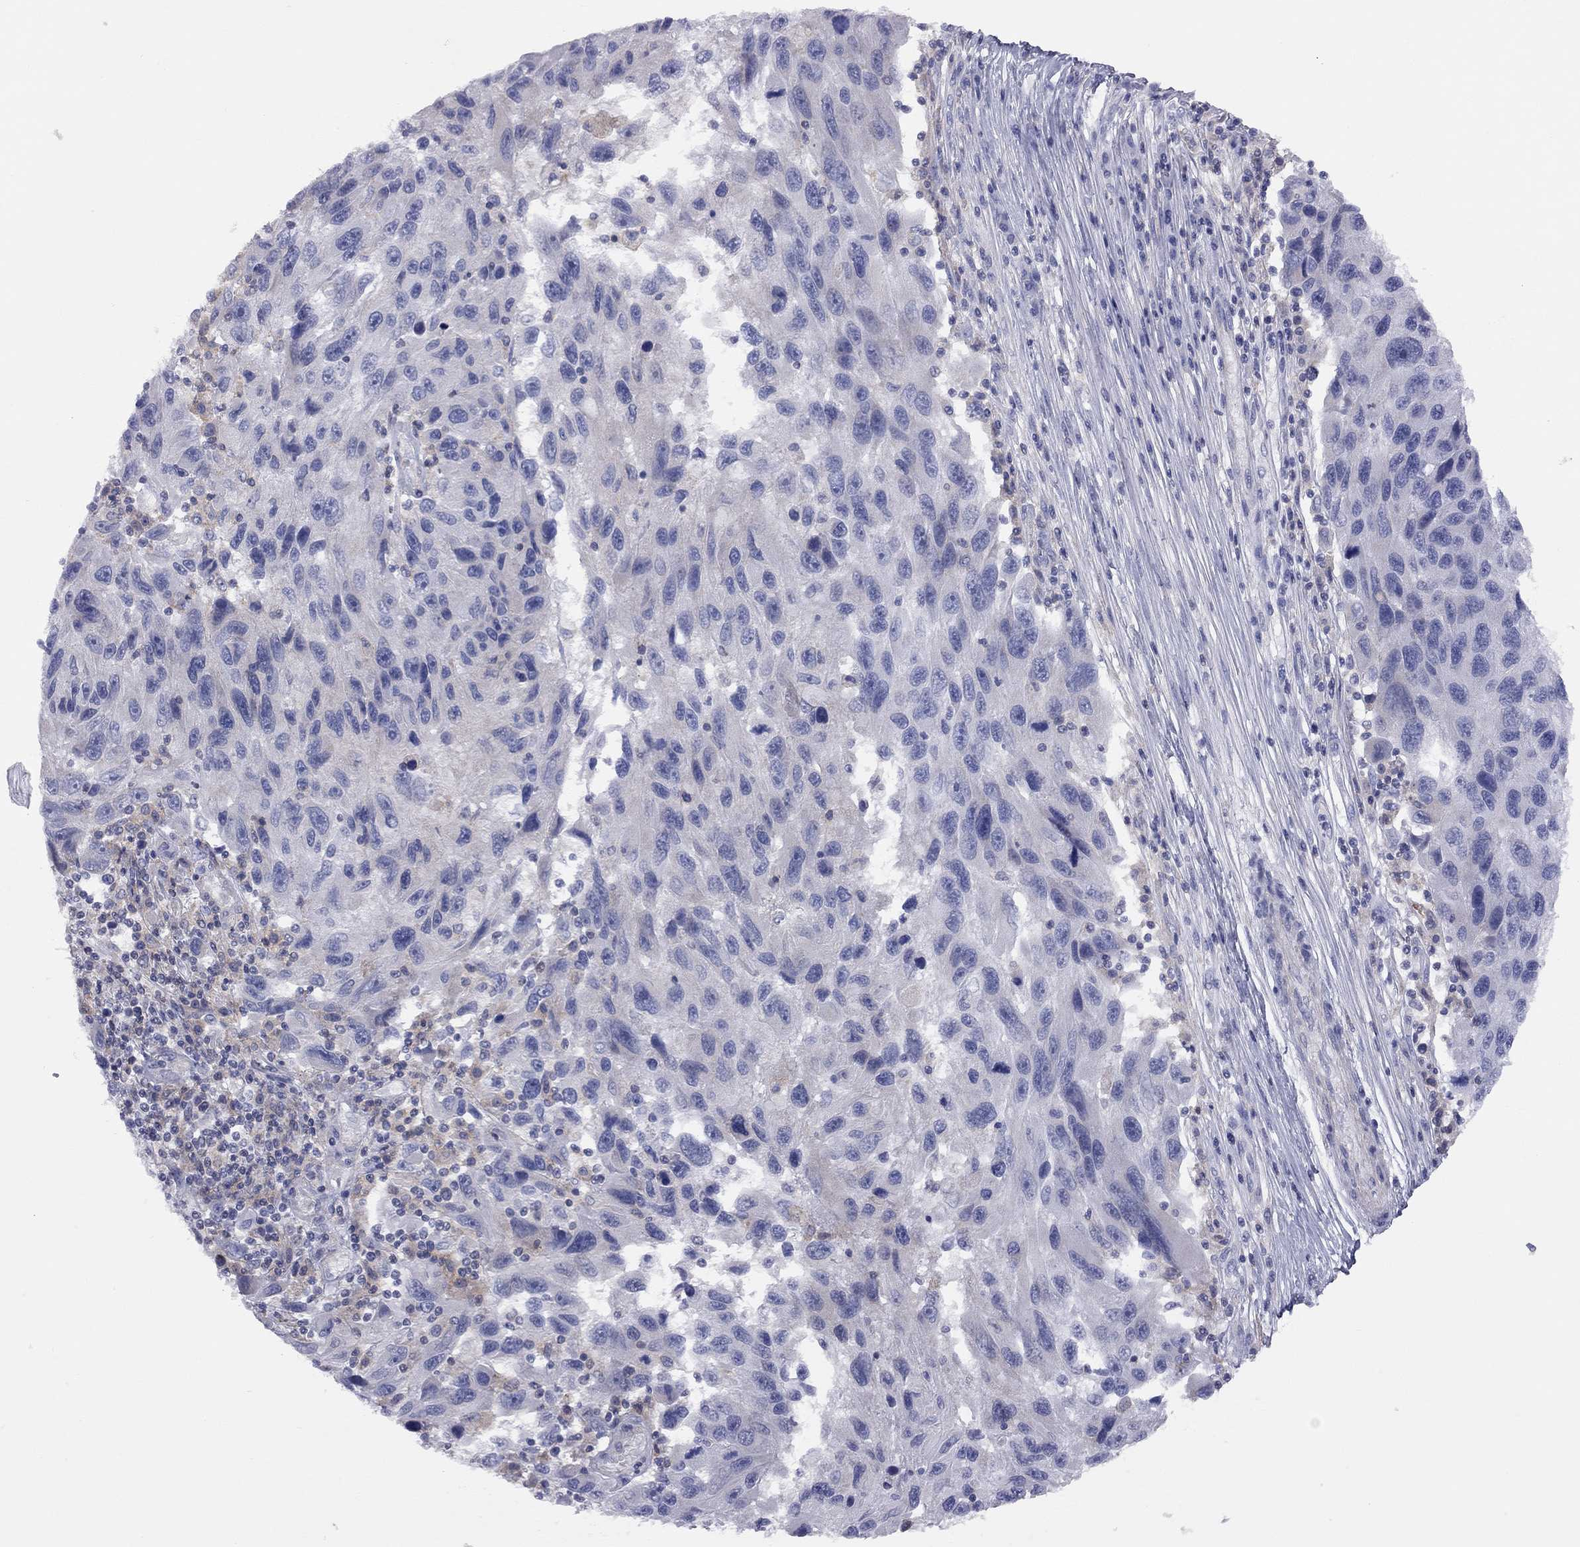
{"staining": {"intensity": "weak", "quantity": "<25%", "location": "cytoplasmic/membranous"}, "tissue": "melanoma", "cell_type": "Tumor cells", "image_type": "cancer", "snomed": [{"axis": "morphology", "description": "Malignant melanoma, NOS"}, {"axis": "topography", "description": "Skin"}], "caption": "A high-resolution image shows IHC staining of malignant melanoma, which reveals no significant staining in tumor cells.", "gene": "ADCYAP1", "patient": {"sex": "male", "age": 53}}